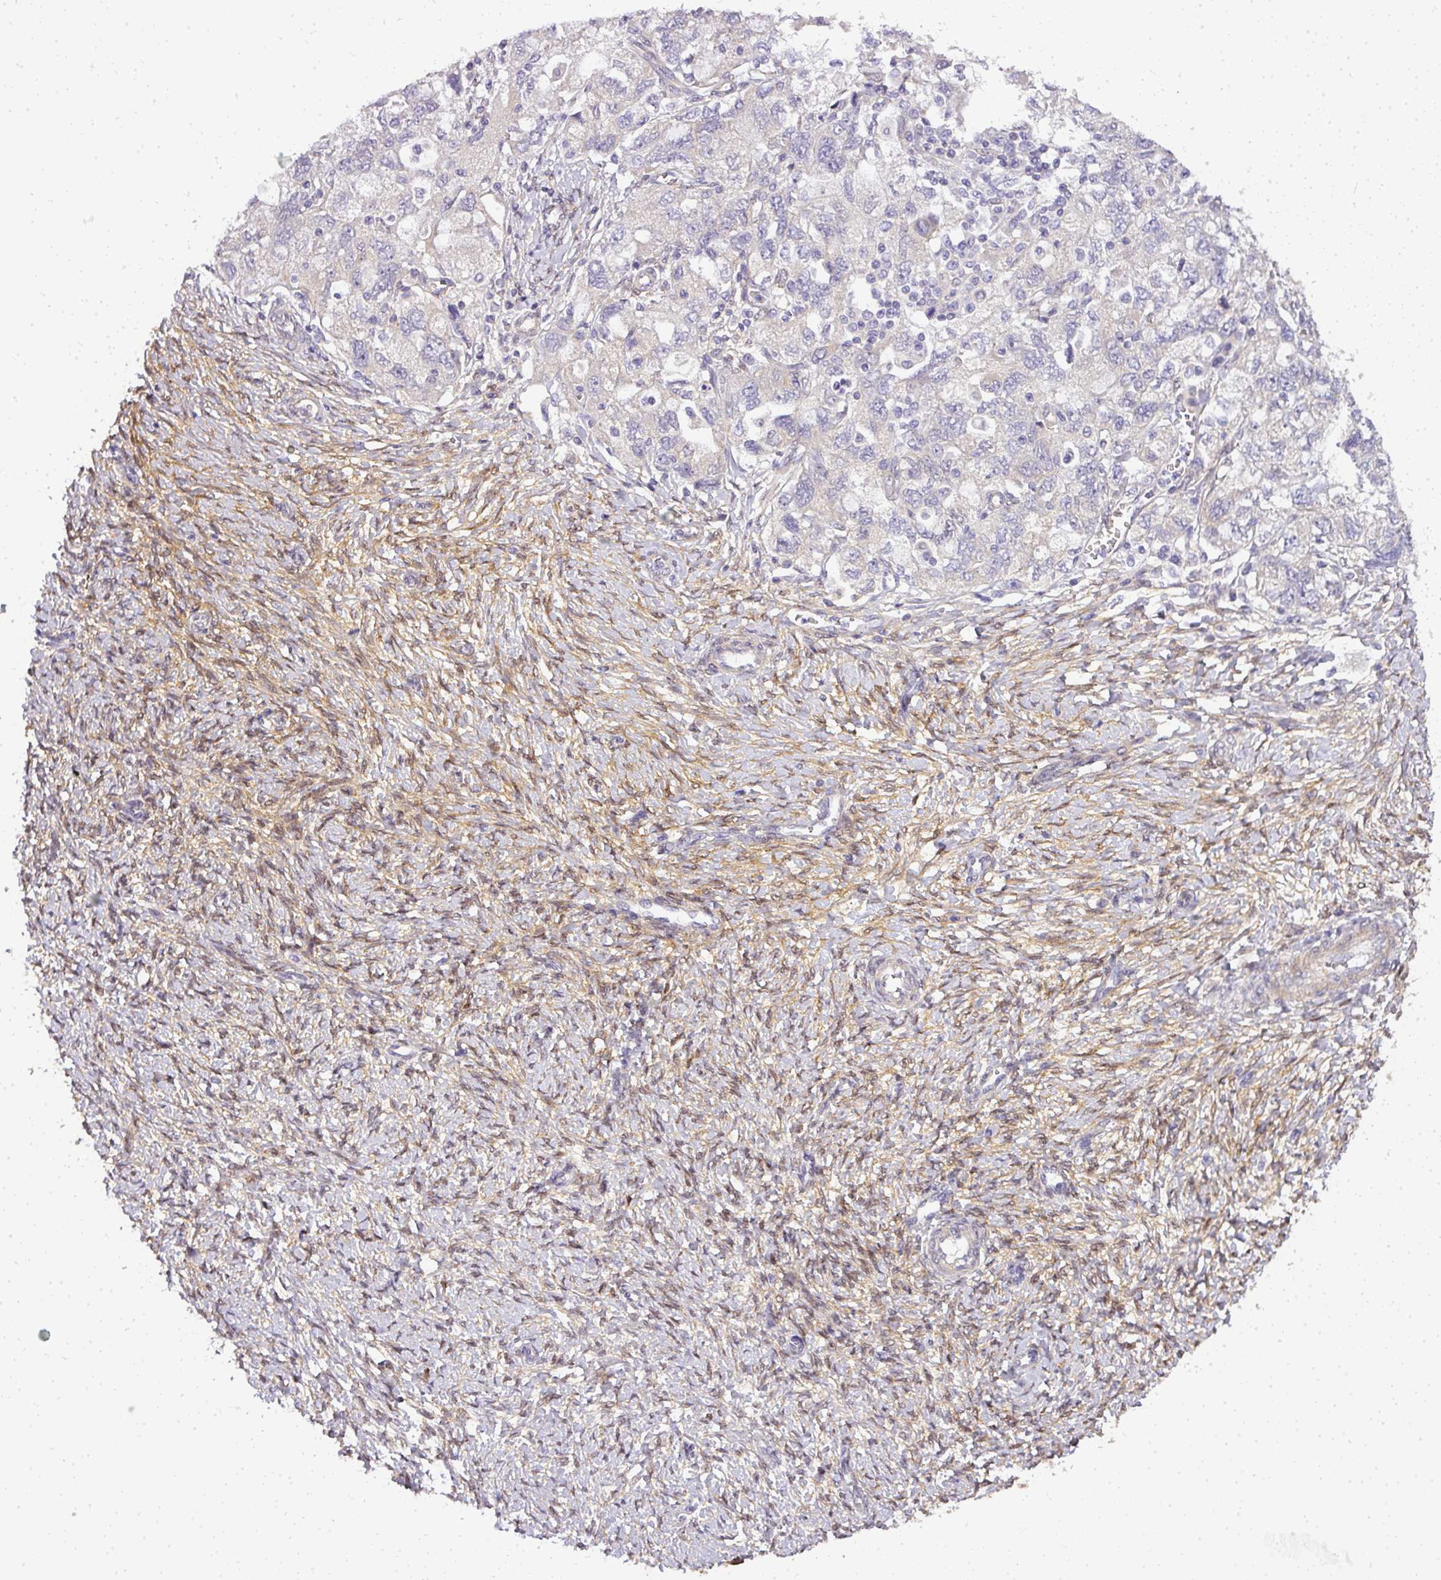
{"staining": {"intensity": "negative", "quantity": "none", "location": "none"}, "tissue": "ovarian cancer", "cell_type": "Tumor cells", "image_type": "cancer", "snomed": [{"axis": "morphology", "description": "Carcinoma, NOS"}, {"axis": "morphology", "description": "Cystadenocarcinoma, serous, NOS"}, {"axis": "topography", "description": "Ovary"}], "caption": "This photomicrograph is of ovarian cancer (carcinoma) stained with immunohistochemistry (IHC) to label a protein in brown with the nuclei are counter-stained blue. There is no positivity in tumor cells. (Stains: DAB (3,3'-diaminobenzidine) immunohistochemistry (IHC) with hematoxylin counter stain, Microscopy: brightfield microscopy at high magnification).", "gene": "ADH5", "patient": {"sex": "female", "age": 69}}